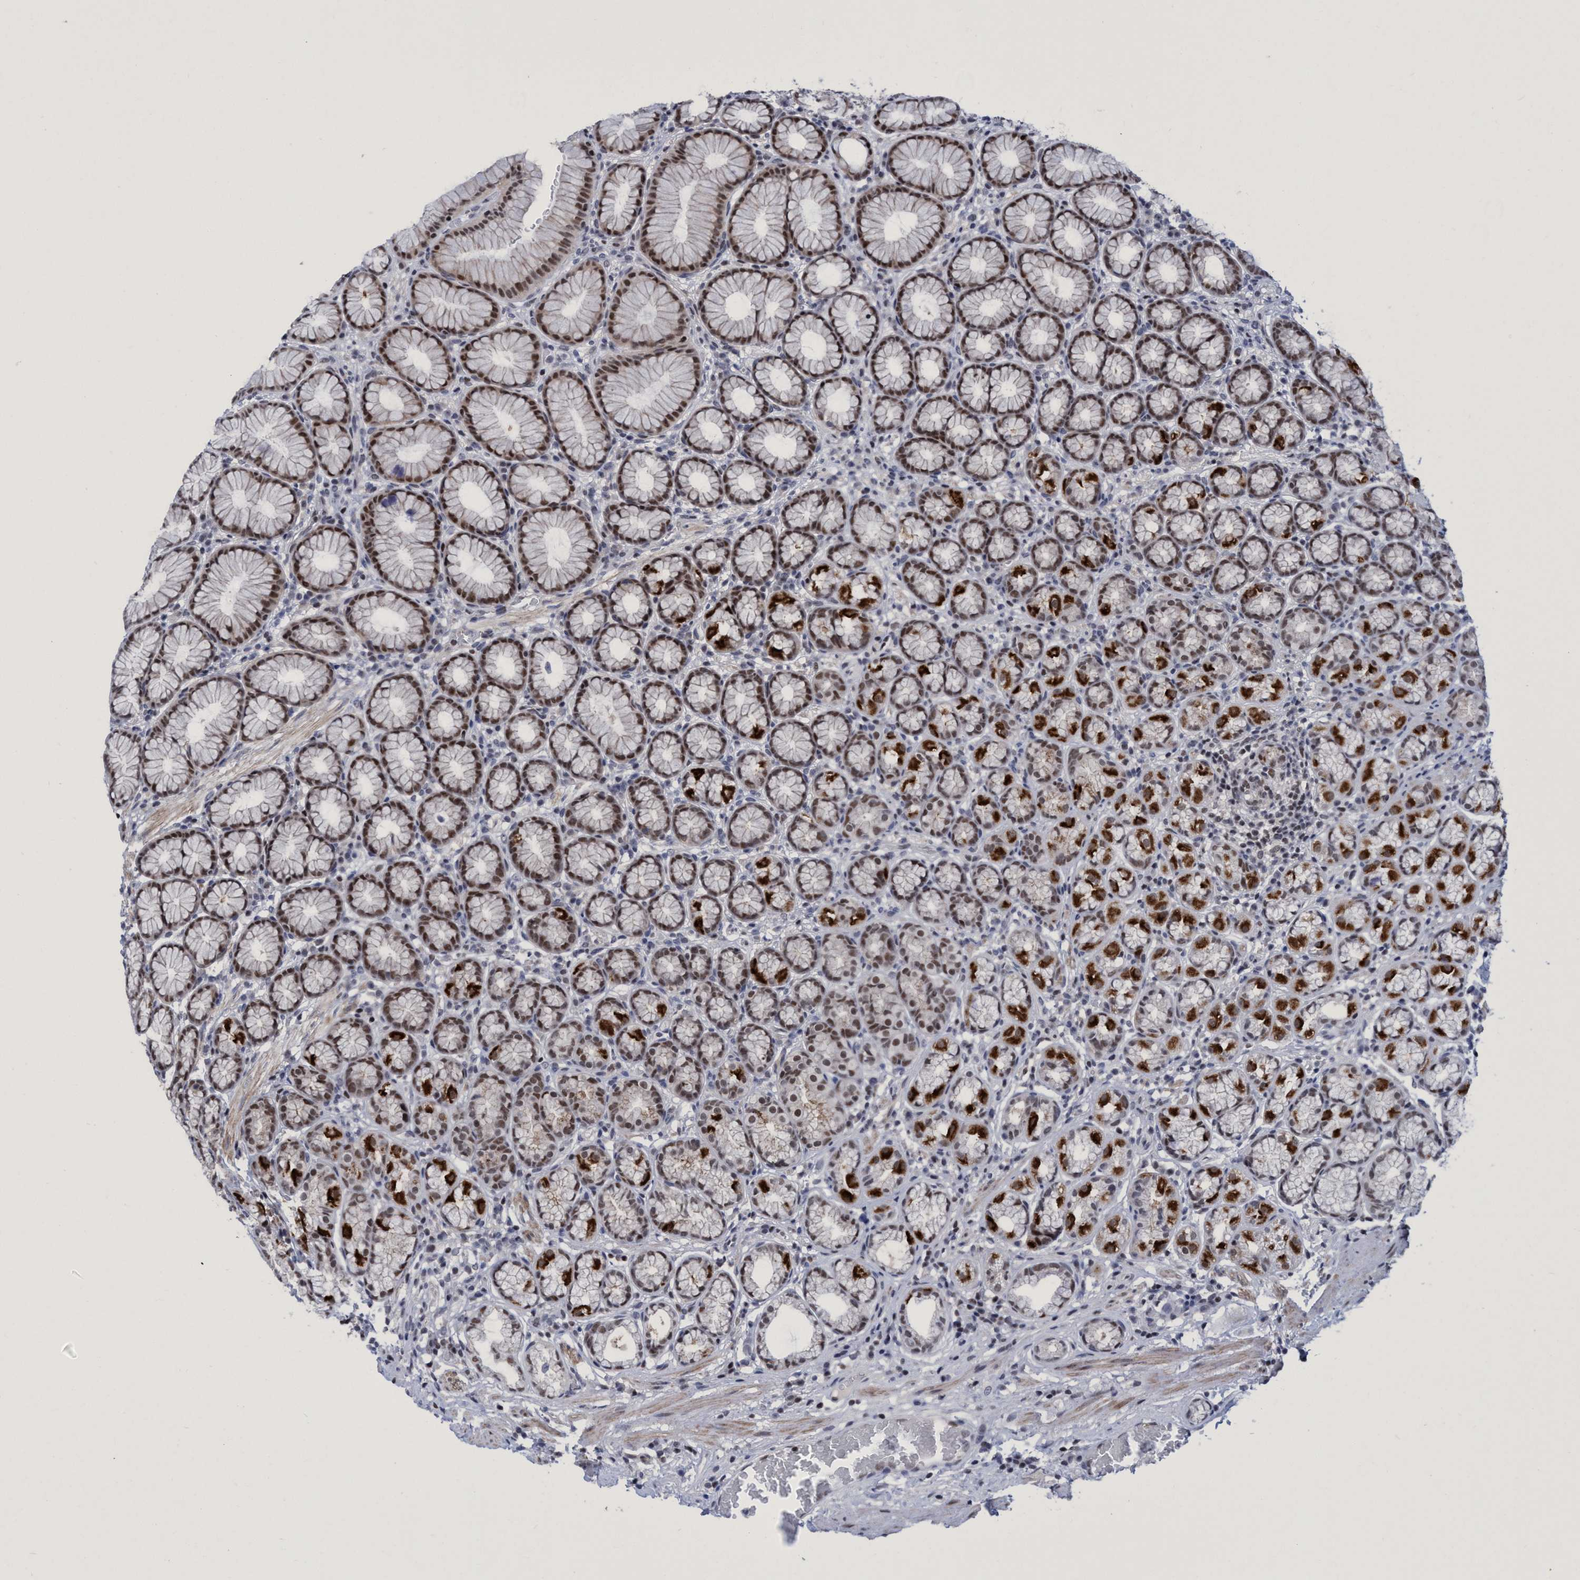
{"staining": {"intensity": "strong", "quantity": "25%-75%", "location": "cytoplasmic/membranous,nuclear"}, "tissue": "stomach", "cell_type": "Glandular cells", "image_type": "normal", "snomed": [{"axis": "morphology", "description": "Normal tissue, NOS"}, {"axis": "topography", "description": "Stomach"}], "caption": "A photomicrograph of stomach stained for a protein shows strong cytoplasmic/membranous,nuclear brown staining in glandular cells.", "gene": "C9orf78", "patient": {"sex": "male", "age": 42}}